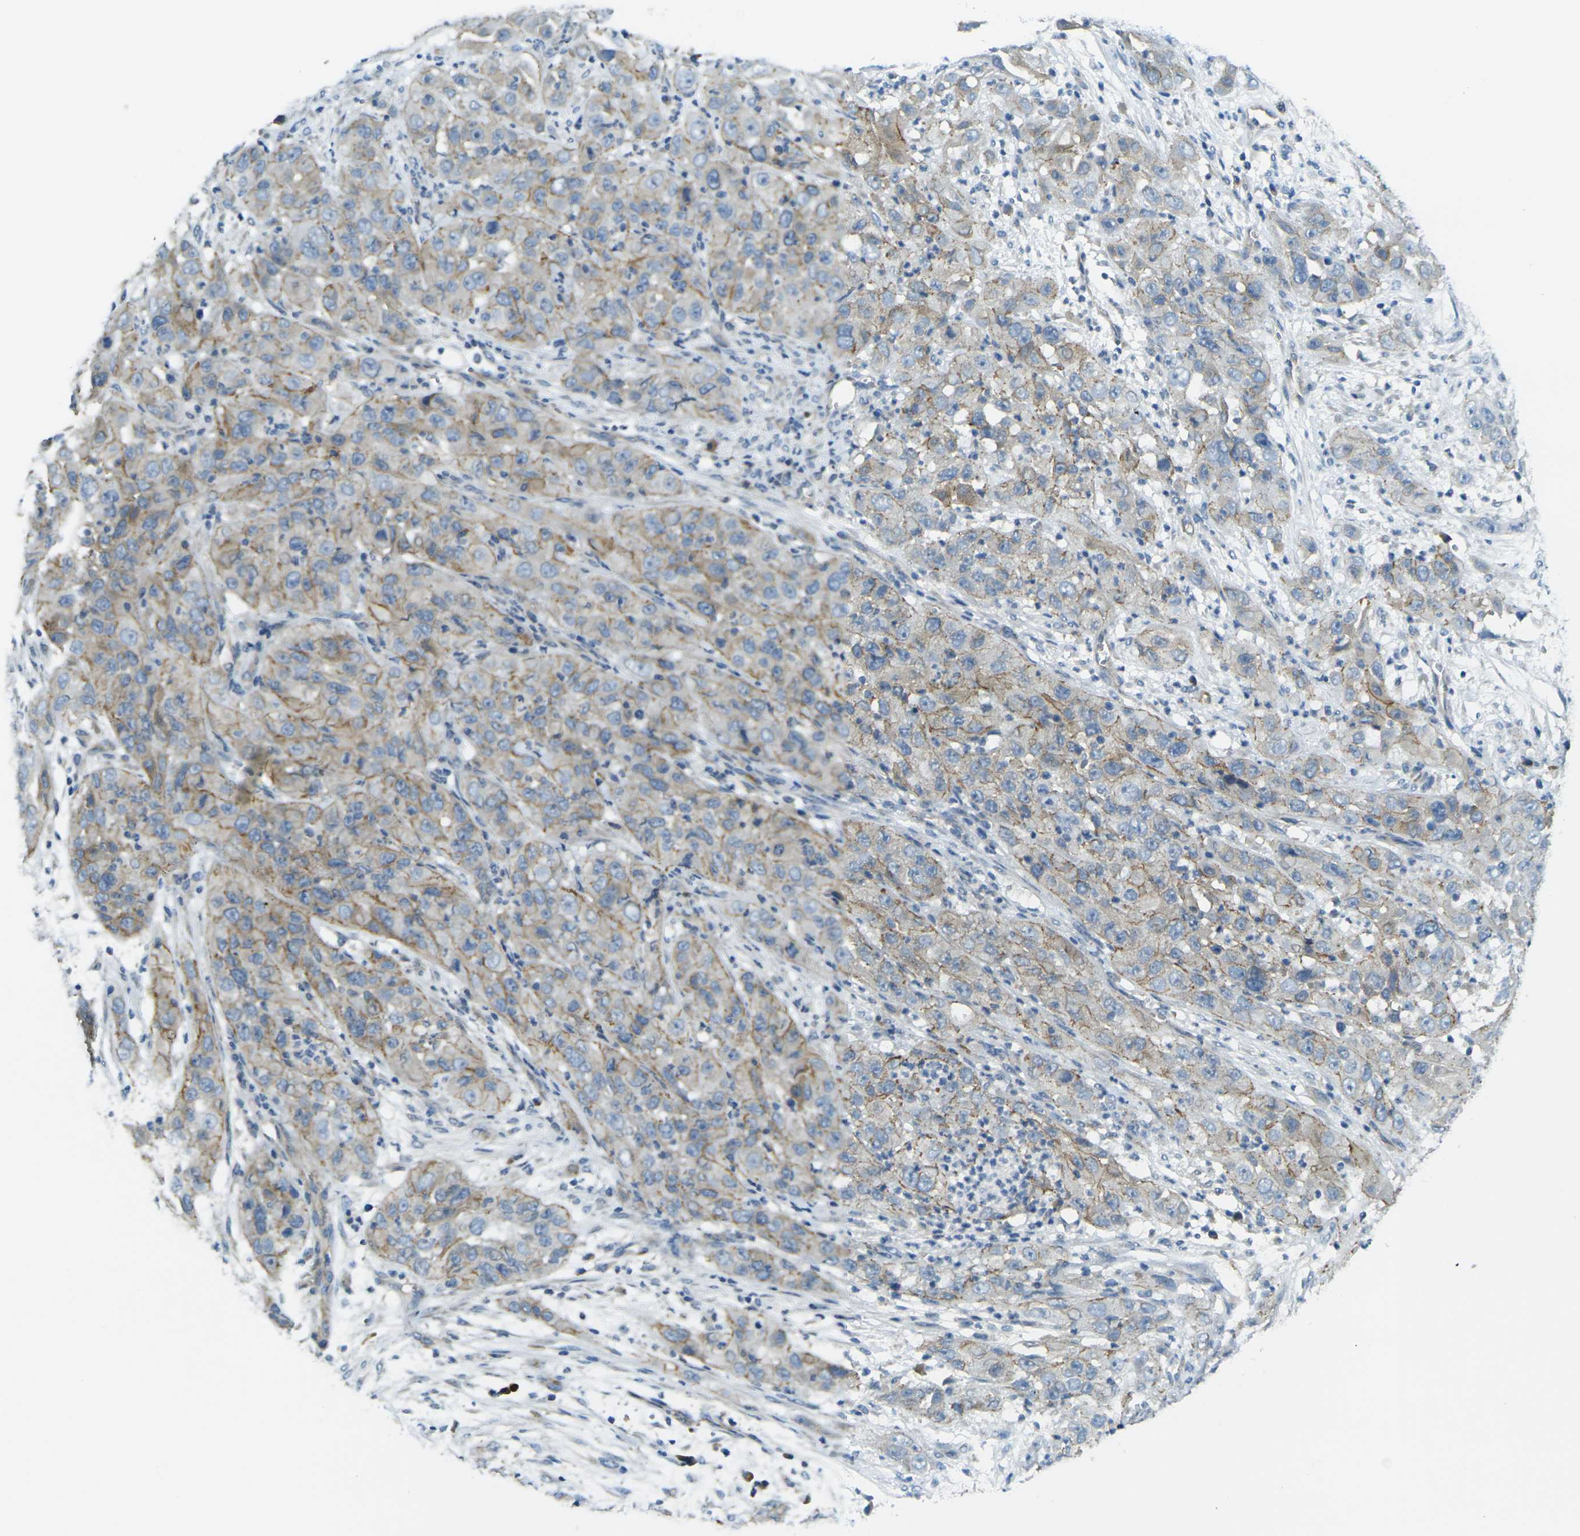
{"staining": {"intensity": "moderate", "quantity": ">75%", "location": "cytoplasmic/membranous"}, "tissue": "cervical cancer", "cell_type": "Tumor cells", "image_type": "cancer", "snomed": [{"axis": "morphology", "description": "Squamous cell carcinoma, NOS"}, {"axis": "topography", "description": "Cervix"}], "caption": "Immunohistochemistry (IHC) photomicrograph of neoplastic tissue: human cervical squamous cell carcinoma stained using immunohistochemistry (IHC) demonstrates medium levels of moderate protein expression localized specifically in the cytoplasmic/membranous of tumor cells, appearing as a cytoplasmic/membranous brown color.", "gene": "RHBDD1", "patient": {"sex": "female", "age": 32}}